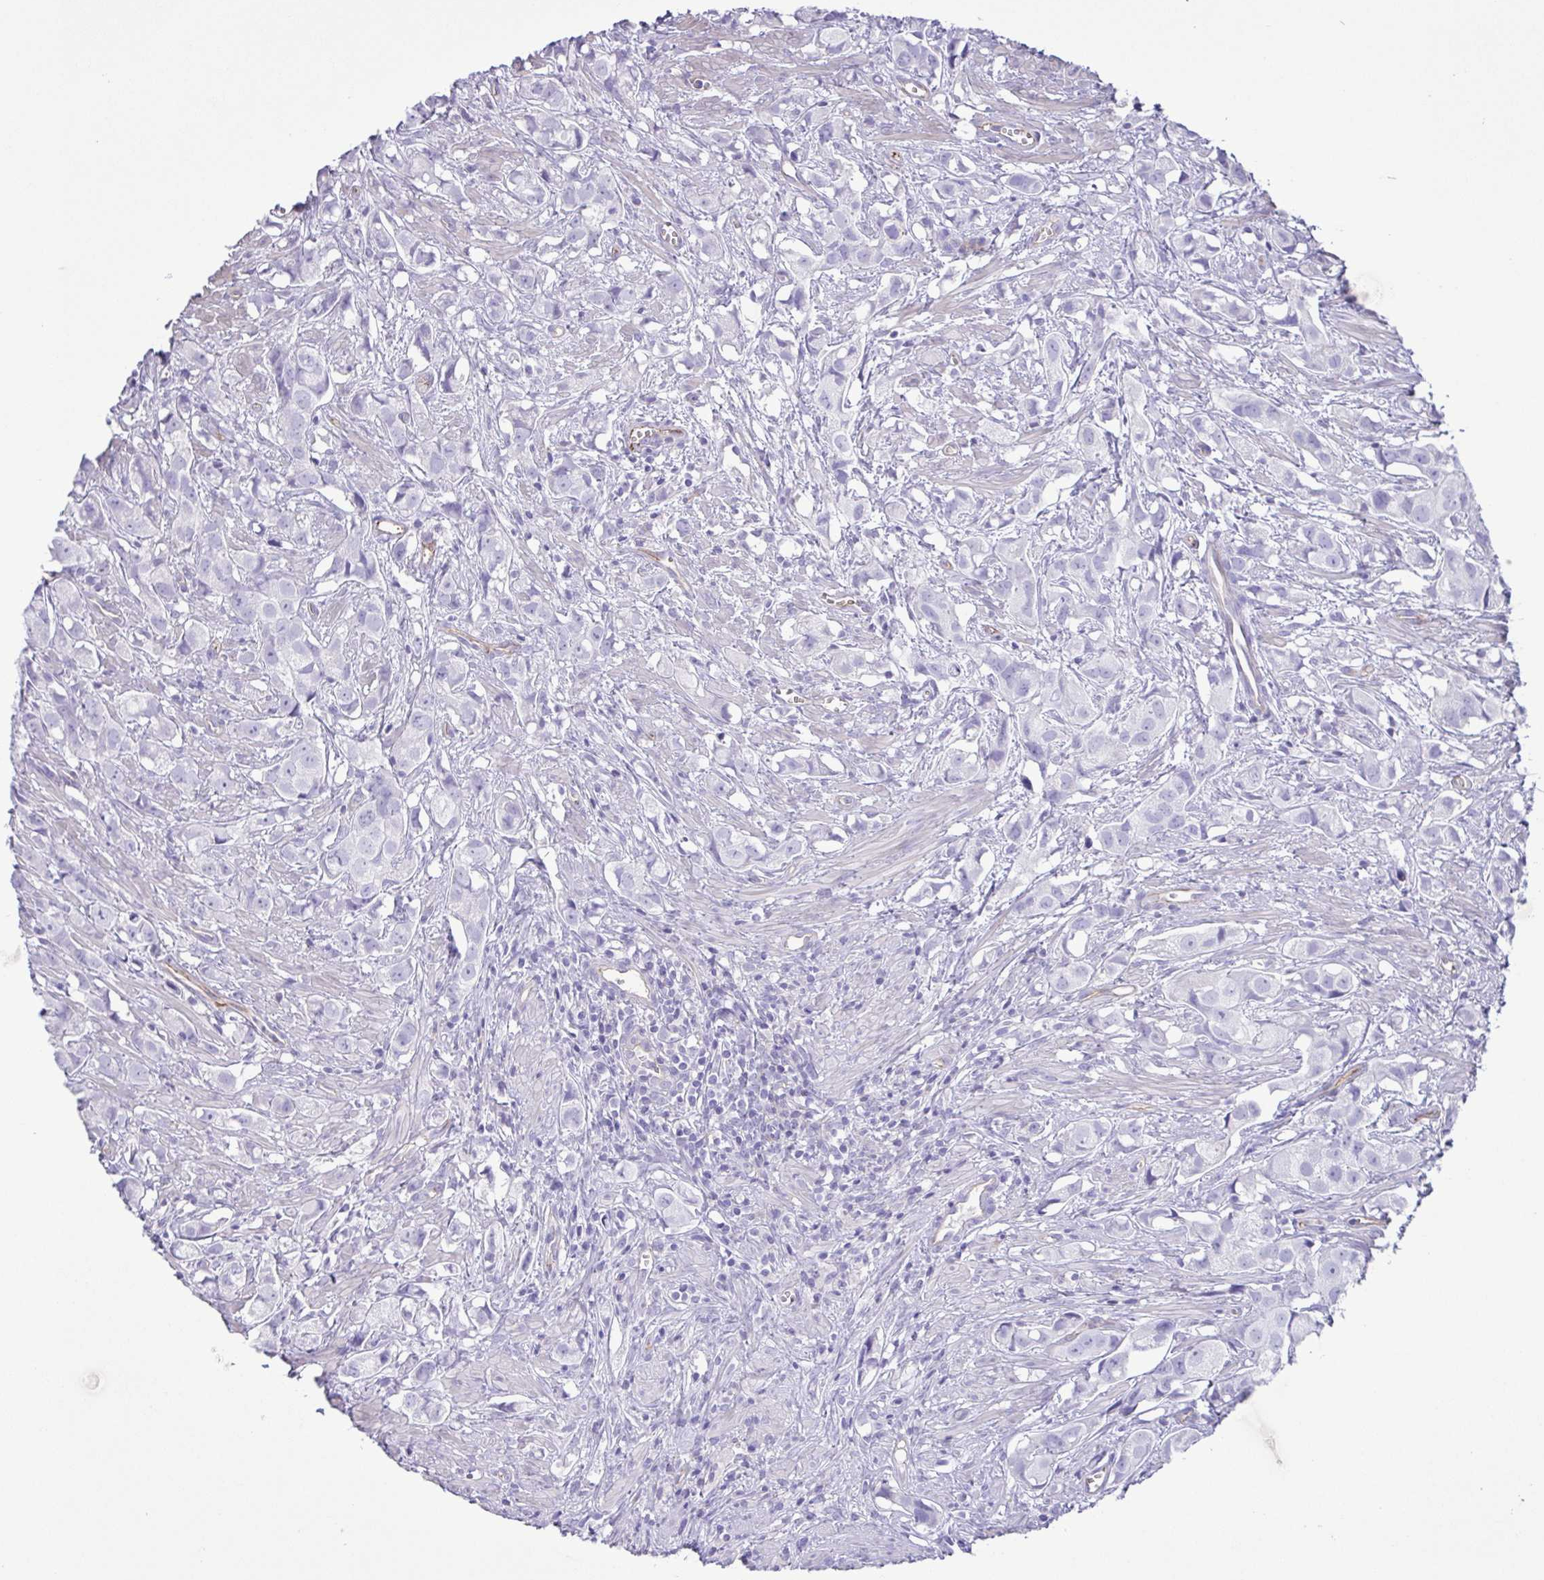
{"staining": {"intensity": "negative", "quantity": "none", "location": "none"}, "tissue": "prostate cancer", "cell_type": "Tumor cells", "image_type": "cancer", "snomed": [{"axis": "morphology", "description": "Adenocarcinoma, High grade"}, {"axis": "topography", "description": "Prostate"}], "caption": "A high-resolution image shows IHC staining of prostate cancer (adenocarcinoma (high-grade)), which exhibits no significant expression in tumor cells.", "gene": "FLT1", "patient": {"sex": "male", "age": 58}}